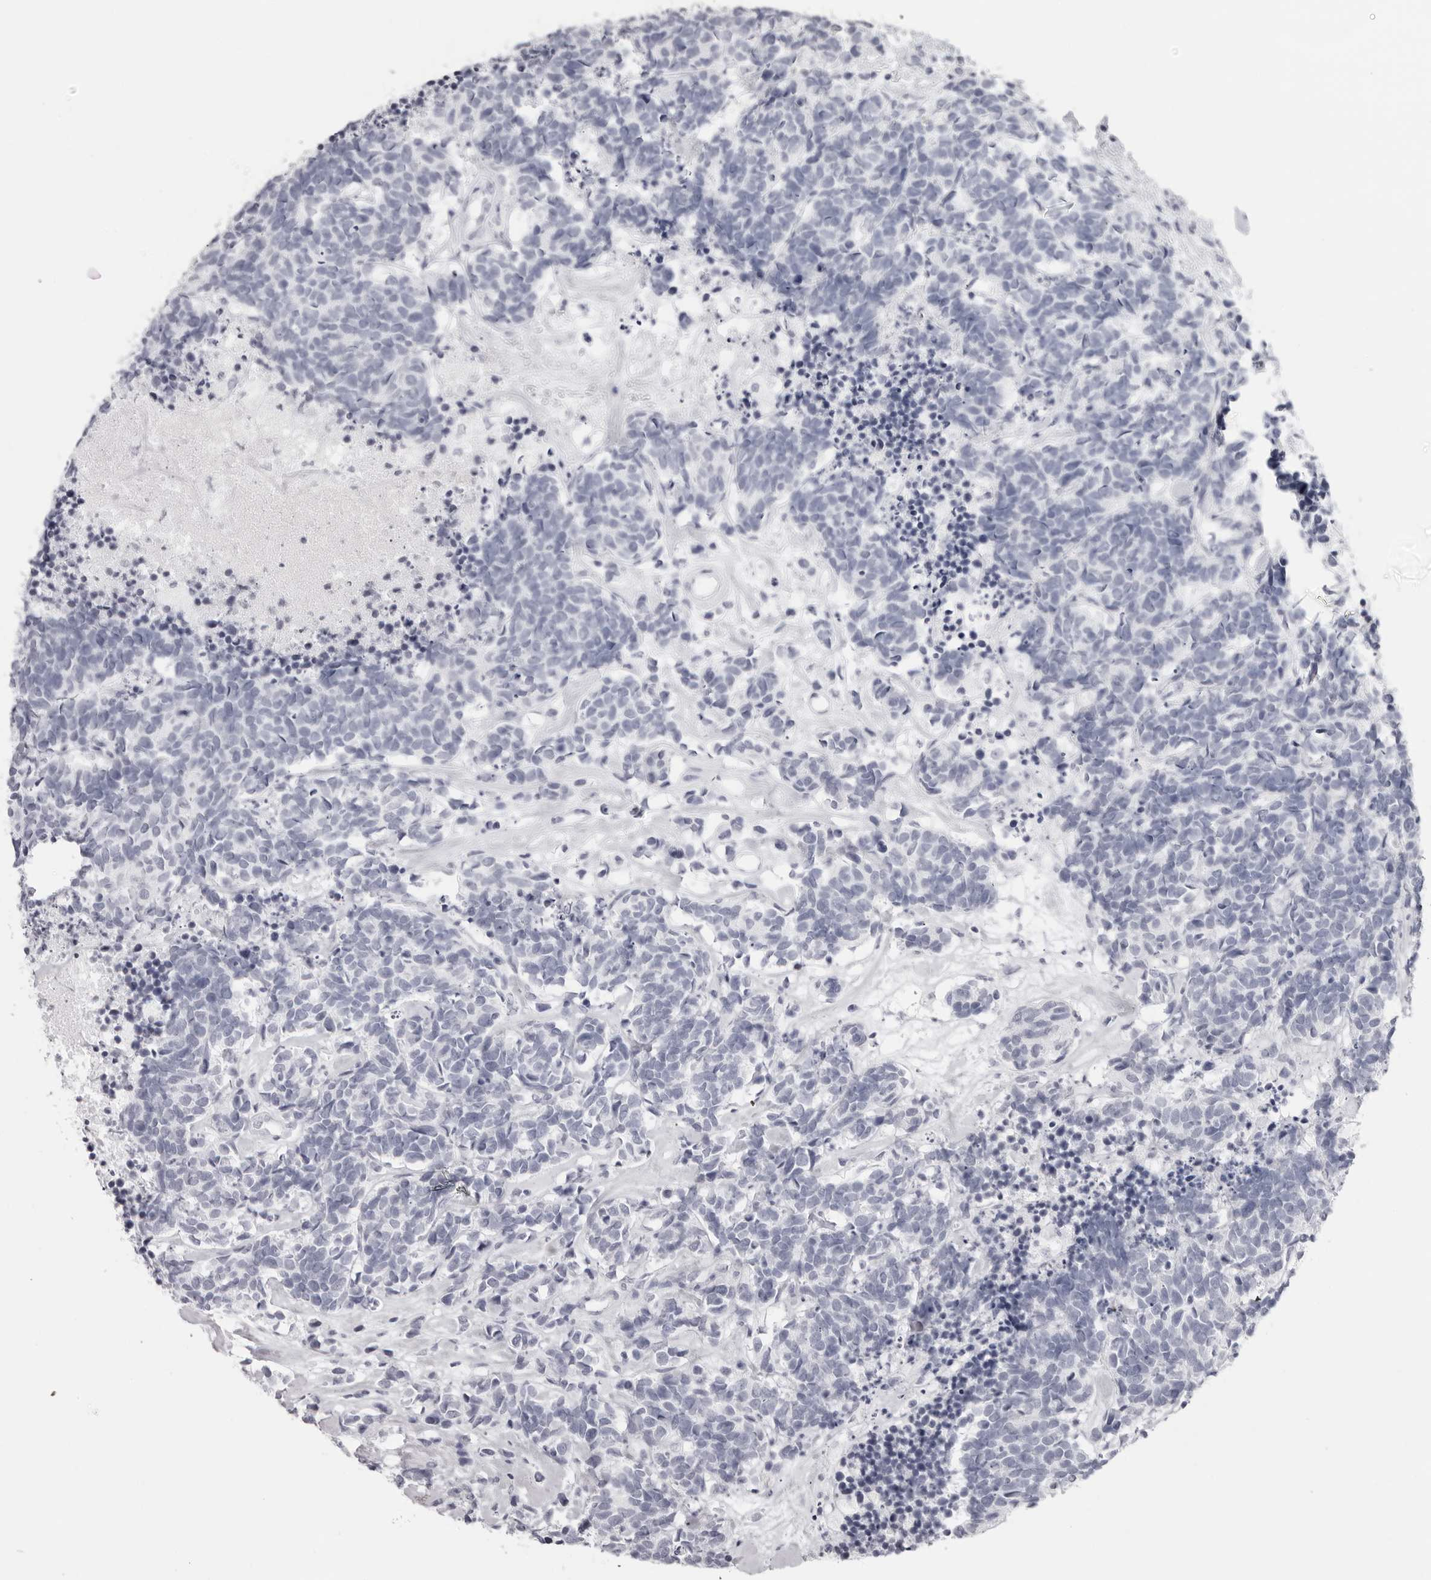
{"staining": {"intensity": "negative", "quantity": "none", "location": "none"}, "tissue": "carcinoid", "cell_type": "Tumor cells", "image_type": "cancer", "snomed": [{"axis": "morphology", "description": "Carcinoma, NOS"}, {"axis": "morphology", "description": "Carcinoid, malignant, NOS"}, {"axis": "topography", "description": "Urinary bladder"}], "caption": "Immunohistochemistry histopathology image of neoplastic tissue: human carcinoid stained with DAB (3,3'-diaminobenzidine) exhibits no significant protein positivity in tumor cells.", "gene": "ACP6", "patient": {"sex": "male", "age": 57}}